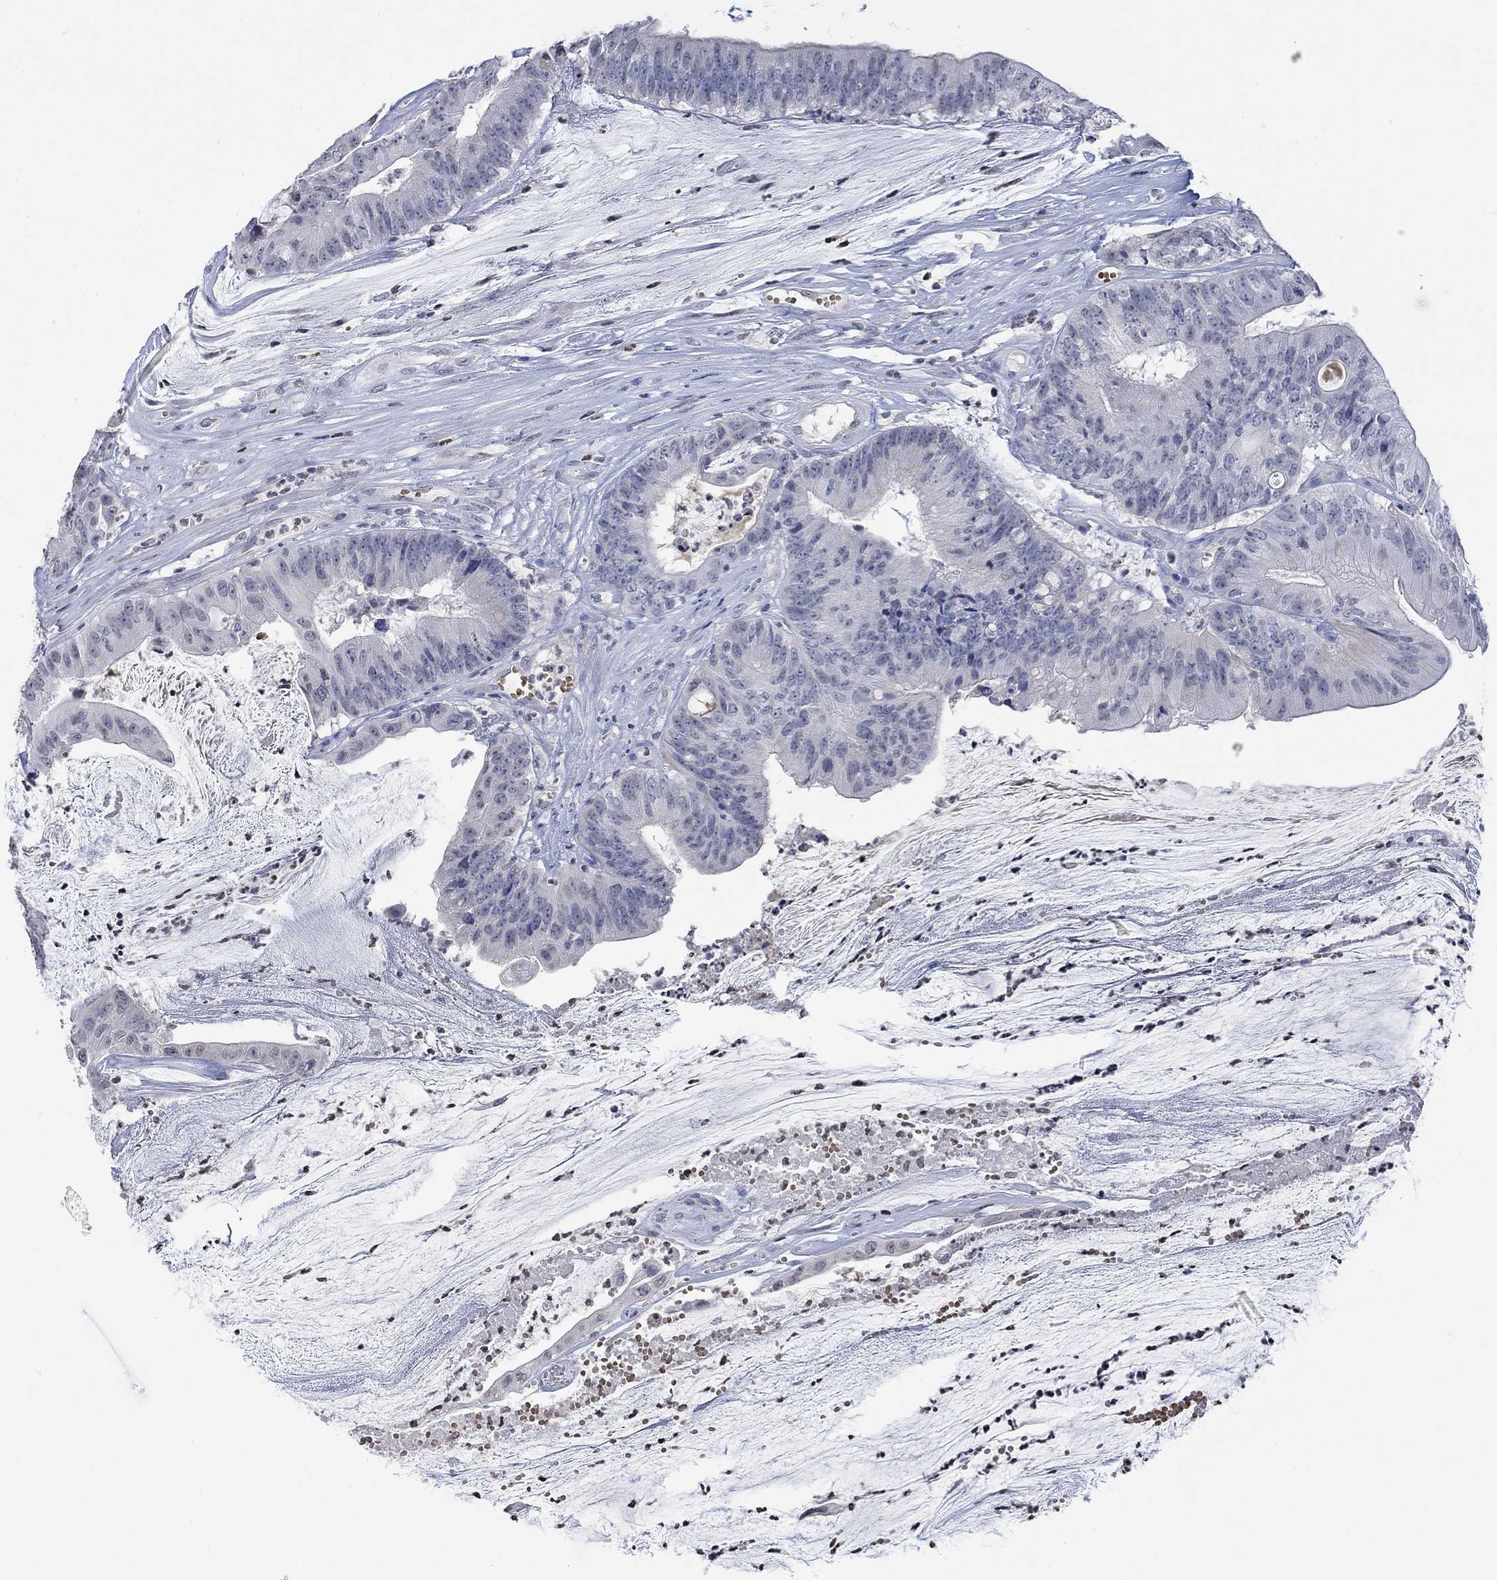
{"staining": {"intensity": "negative", "quantity": "none", "location": "none"}, "tissue": "colorectal cancer", "cell_type": "Tumor cells", "image_type": "cancer", "snomed": [{"axis": "morphology", "description": "Adenocarcinoma, NOS"}, {"axis": "topography", "description": "Colon"}], "caption": "The histopathology image shows no staining of tumor cells in adenocarcinoma (colorectal).", "gene": "TMEM255A", "patient": {"sex": "female", "age": 69}}